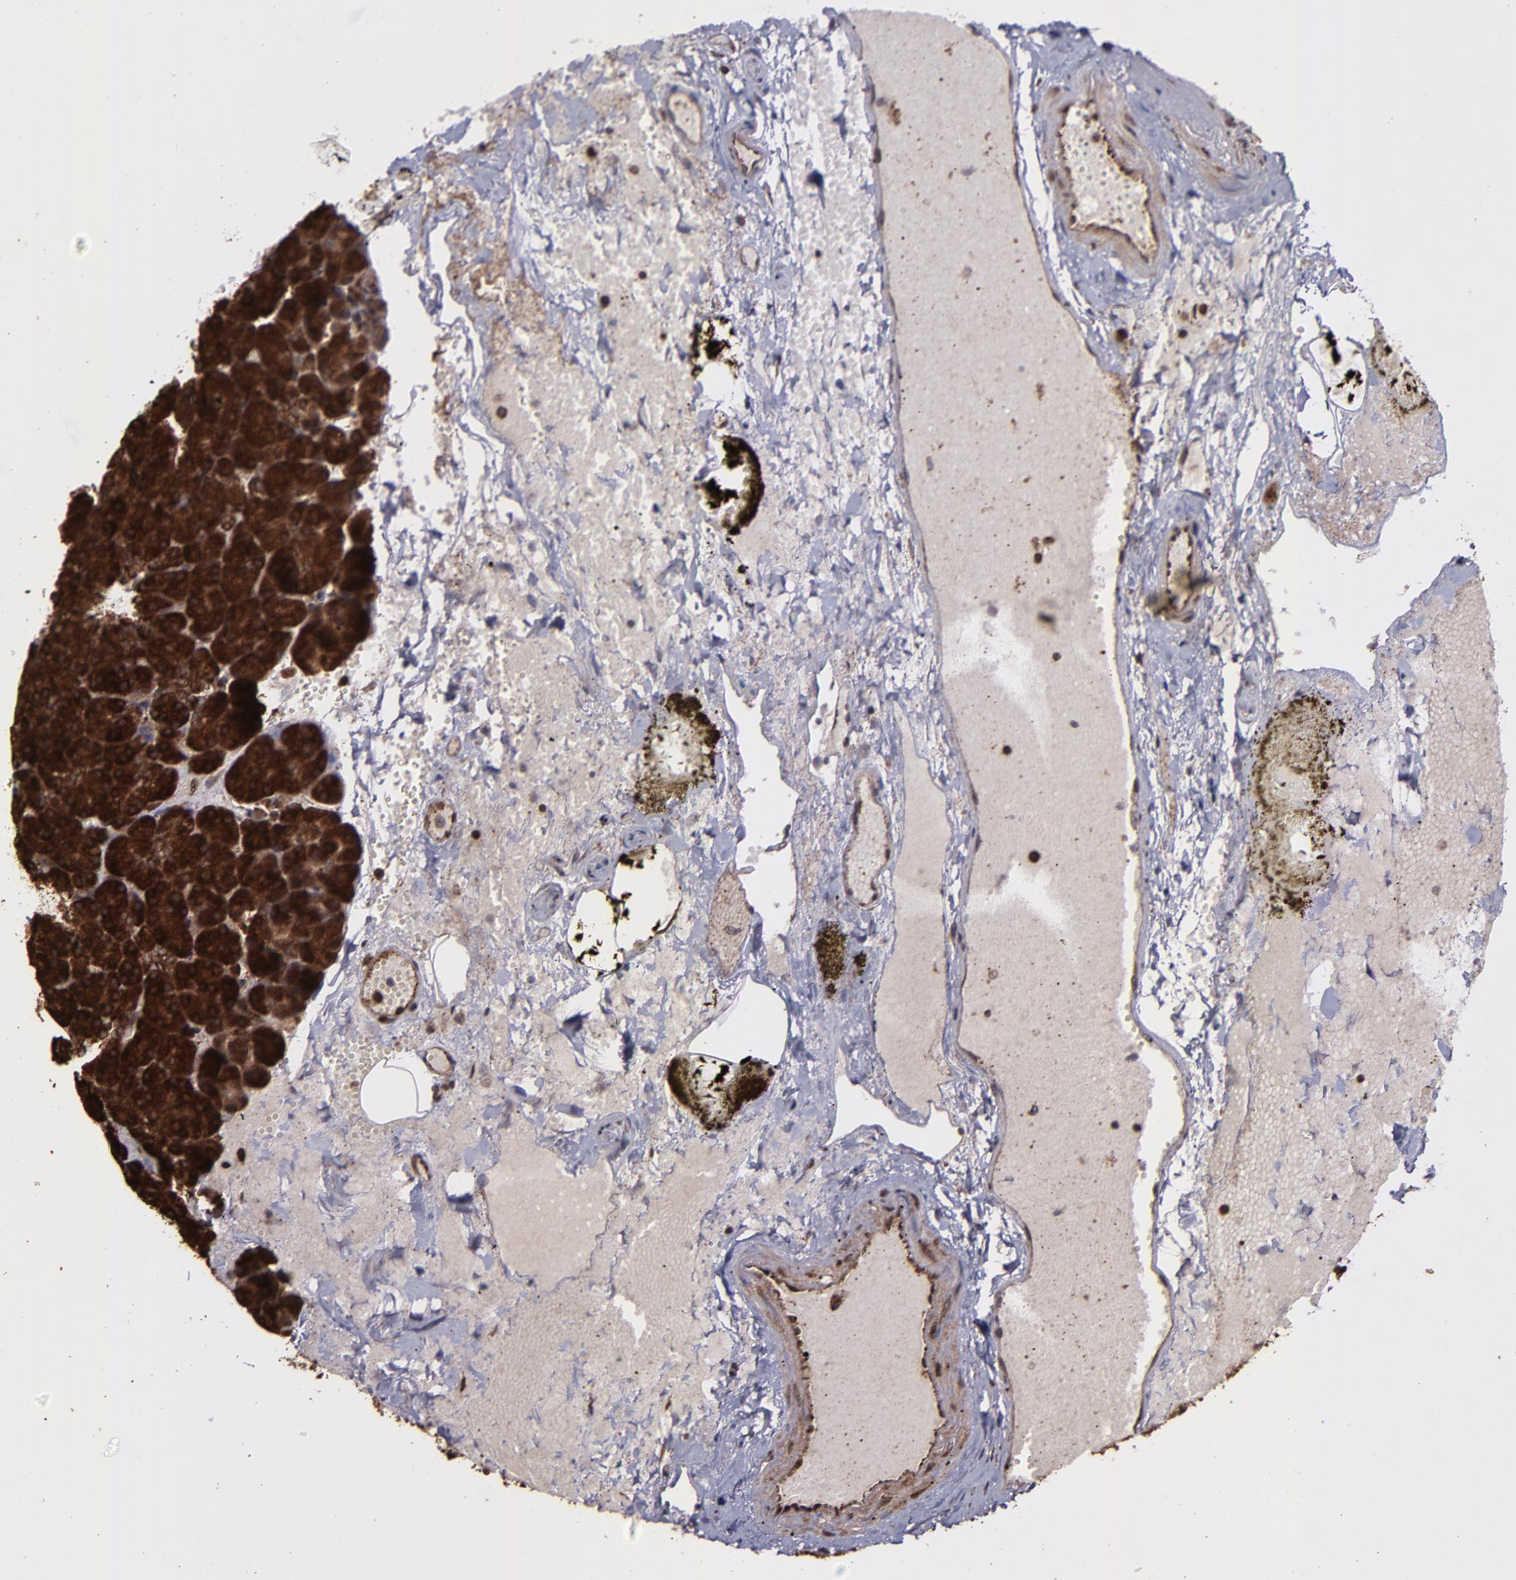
{"staining": {"intensity": "strong", "quantity": ">75%", "location": "cytoplasmic/membranous,nuclear"}, "tissue": "pancreas", "cell_type": "Exocrine glandular cells", "image_type": "normal", "snomed": [{"axis": "morphology", "description": "Normal tissue, NOS"}, {"axis": "topography", "description": "Pancreas"}], "caption": "Protein expression analysis of benign human pancreas reveals strong cytoplasmic/membranous,nuclear staining in approximately >75% of exocrine glandular cells. (DAB (3,3'-diaminobenzidine) IHC with brightfield microscopy, high magnification).", "gene": "EIF4ENIF1", "patient": {"sex": "female", "age": 35}}